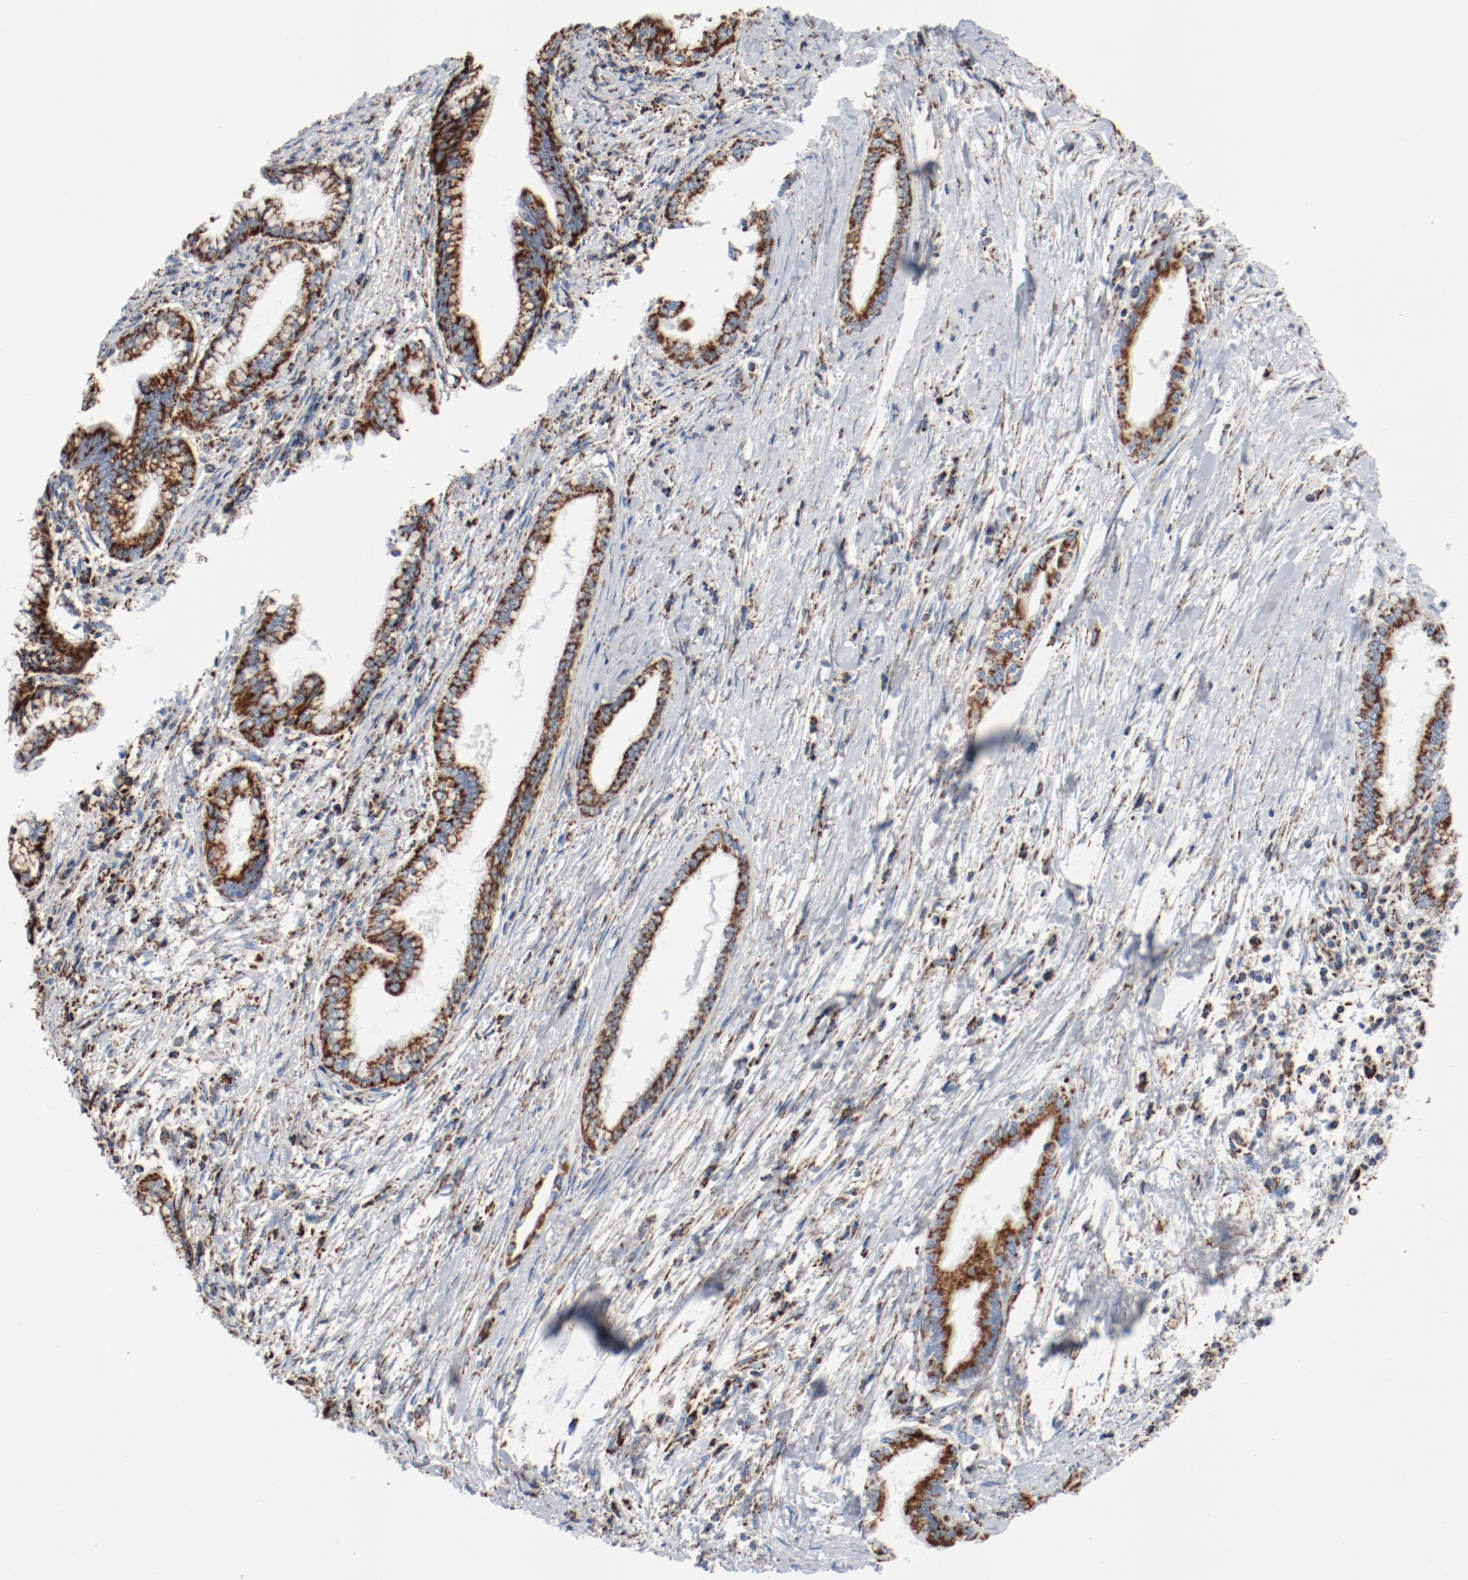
{"staining": {"intensity": "strong", "quantity": ">75%", "location": "cytoplasmic/membranous"}, "tissue": "pancreatic cancer", "cell_type": "Tumor cells", "image_type": "cancer", "snomed": [{"axis": "morphology", "description": "Adenocarcinoma, NOS"}, {"axis": "topography", "description": "Pancreas"}], "caption": "Strong cytoplasmic/membranous expression is identified in about >75% of tumor cells in adenocarcinoma (pancreatic). The staining is performed using DAB (3,3'-diaminobenzidine) brown chromogen to label protein expression. The nuclei are counter-stained blue using hematoxylin.", "gene": "NDUFB8", "patient": {"sex": "female", "age": 64}}